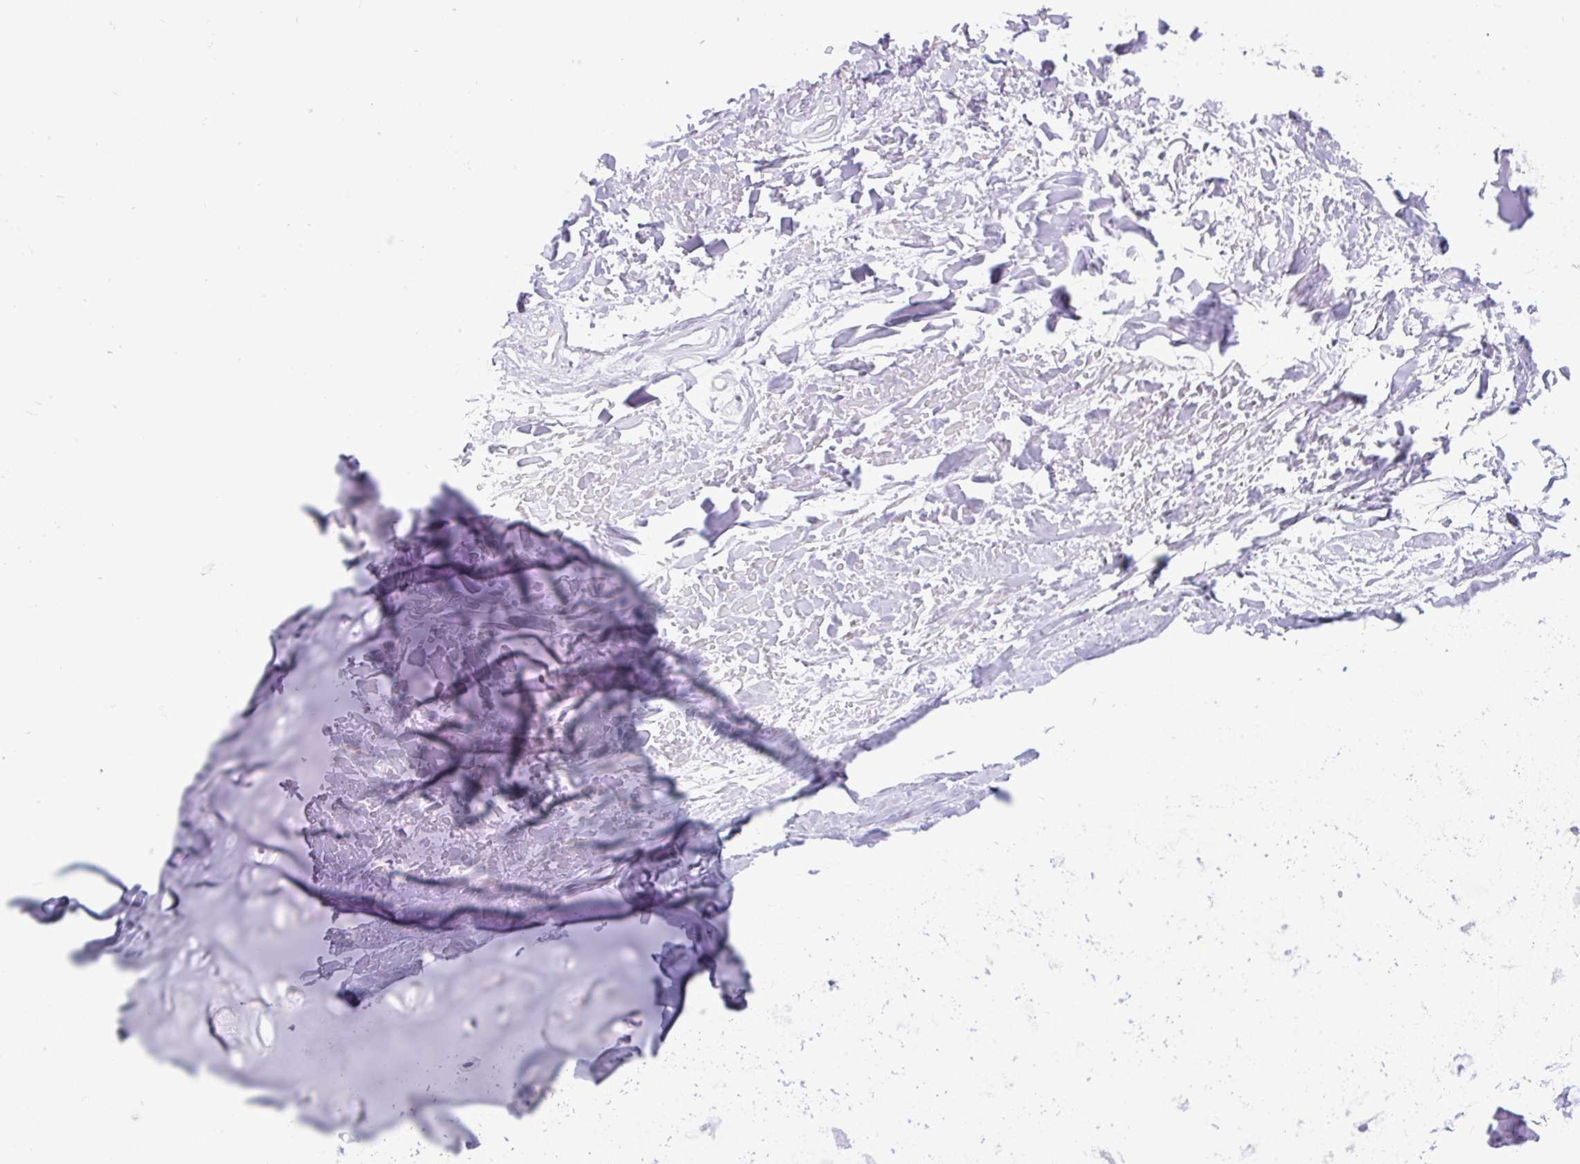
{"staining": {"intensity": "moderate", "quantity": "25%-75%", "location": "cytoplasmic/membranous"}, "tissue": "soft tissue", "cell_type": "Chondrocytes", "image_type": "normal", "snomed": [{"axis": "morphology", "description": "Normal tissue, NOS"}, {"axis": "topography", "description": "Cartilage tissue"}], "caption": "Protein positivity by immunohistochemistry (IHC) demonstrates moderate cytoplasmic/membranous expression in approximately 25%-75% of chondrocytes in normal soft tissue.", "gene": "TRIM17", "patient": {"sex": "male", "age": 57}}